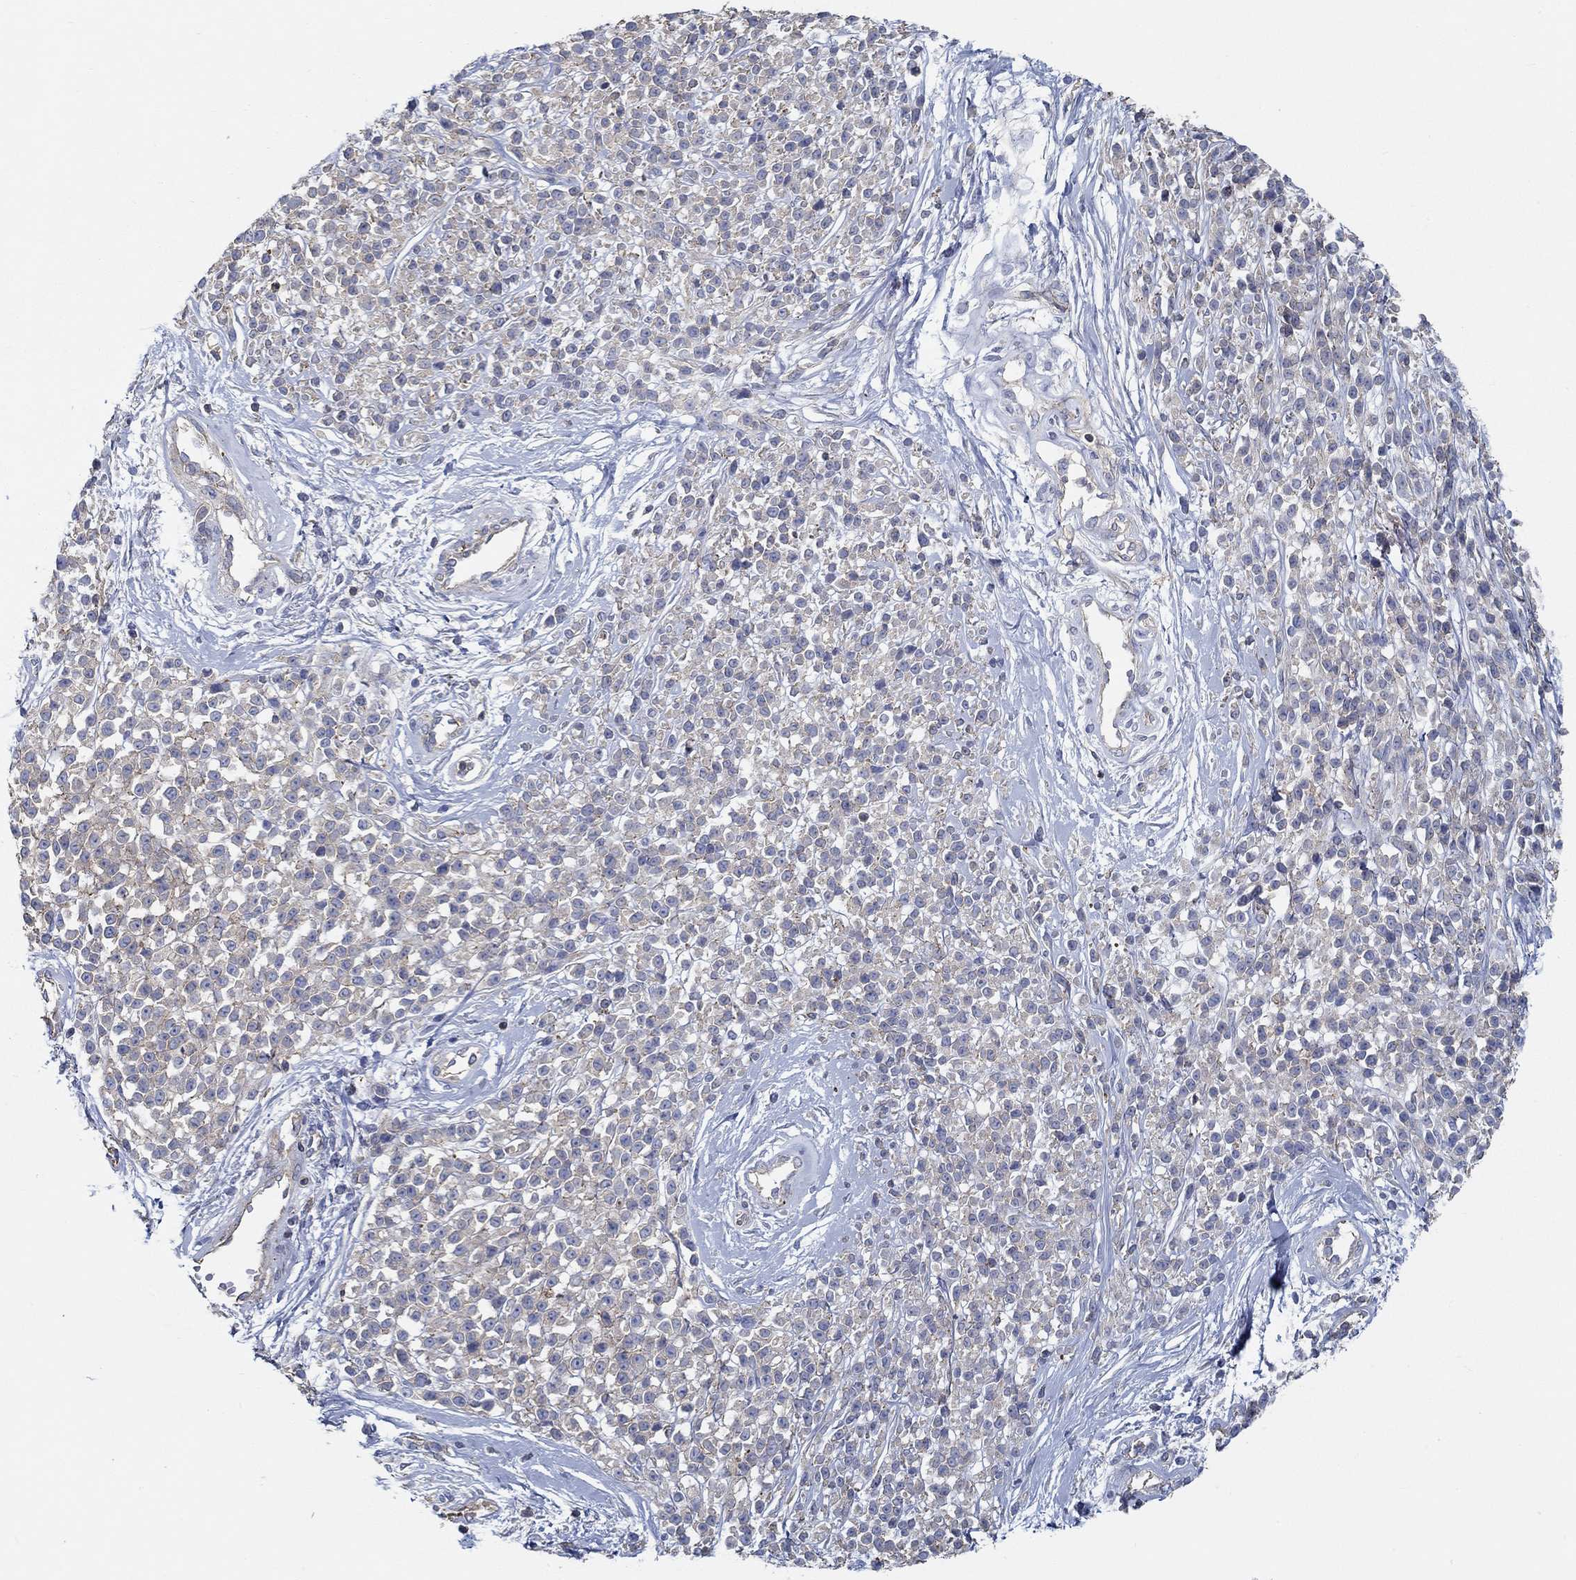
{"staining": {"intensity": "negative", "quantity": "none", "location": "none"}, "tissue": "melanoma", "cell_type": "Tumor cells", "image_type": "cancer", "snomed": [{"axis": "morphology", "description": "Malignant melanoma, NOS"}, {"axis": "topography", "description": "Skin"}, {"axis": "topography", "description": "Skin of trunk"}], "caption": "The histopathology image reveals no staining of tumor cells in malignant melanoma. Nuclei are stained in blue.", "gene": "BBOF1", "patient": {"sex": "male", "age": 74}}